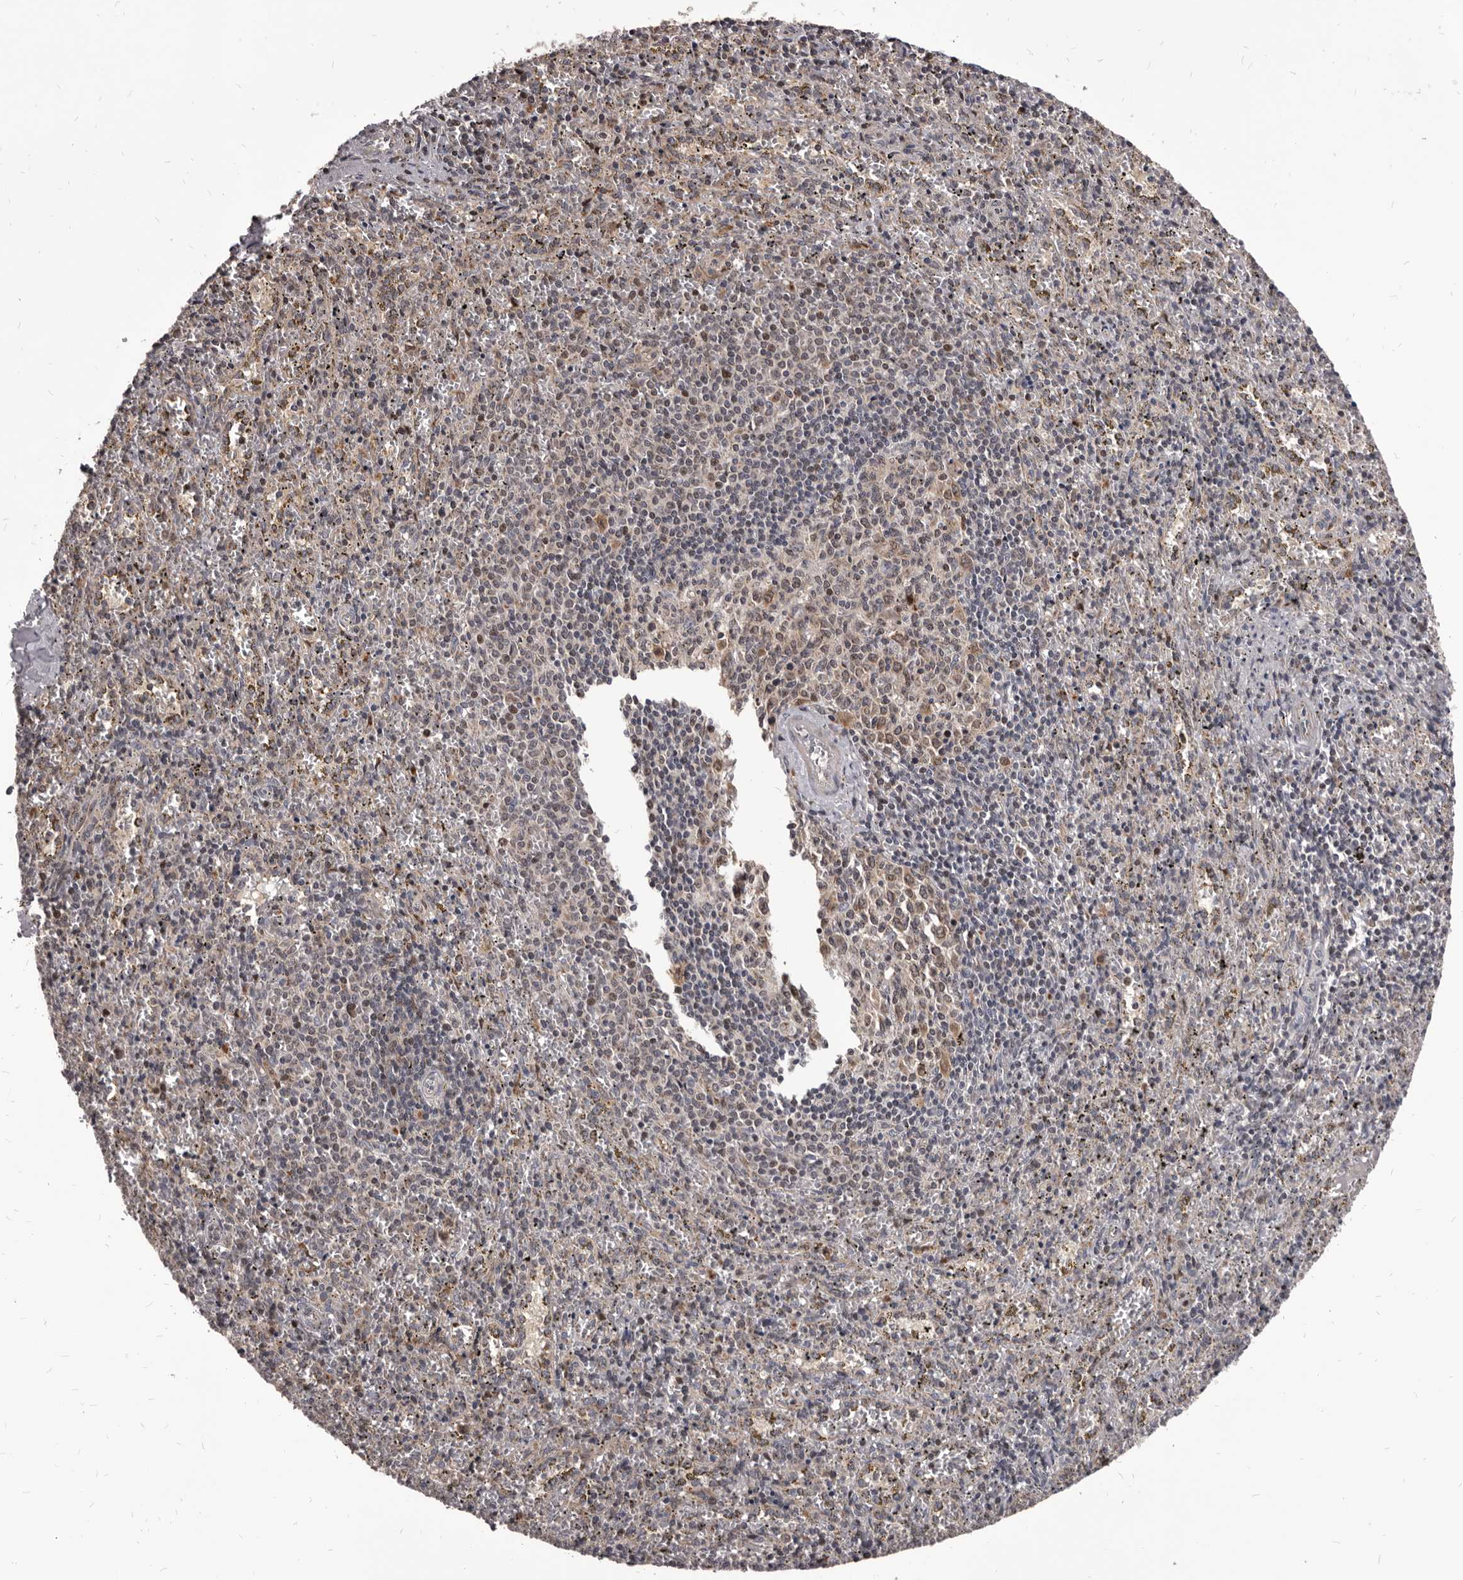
{"staining": {"intensity": "weak", "quantity": "25%-75%", "location": "cytoplasmic/membranous"}, "tissue": "spleen", "cell_type": "Cells in red pulp", "image_type": "normal", "snomed": [{"axis": "morphology", "description": "Normal tissue, NOS"}, {"axis": "topography", "description": "Spleen"}], "caption": "IHC photomicrograph of benign human spleen stained for a protein (brown), which exhibits low levels of weak cytoplasmic/membranous expression in about 25%-75% of cells in red pulp.", "gene": "MAP3K14", "patient": {"sex": "male", "age": 11}}